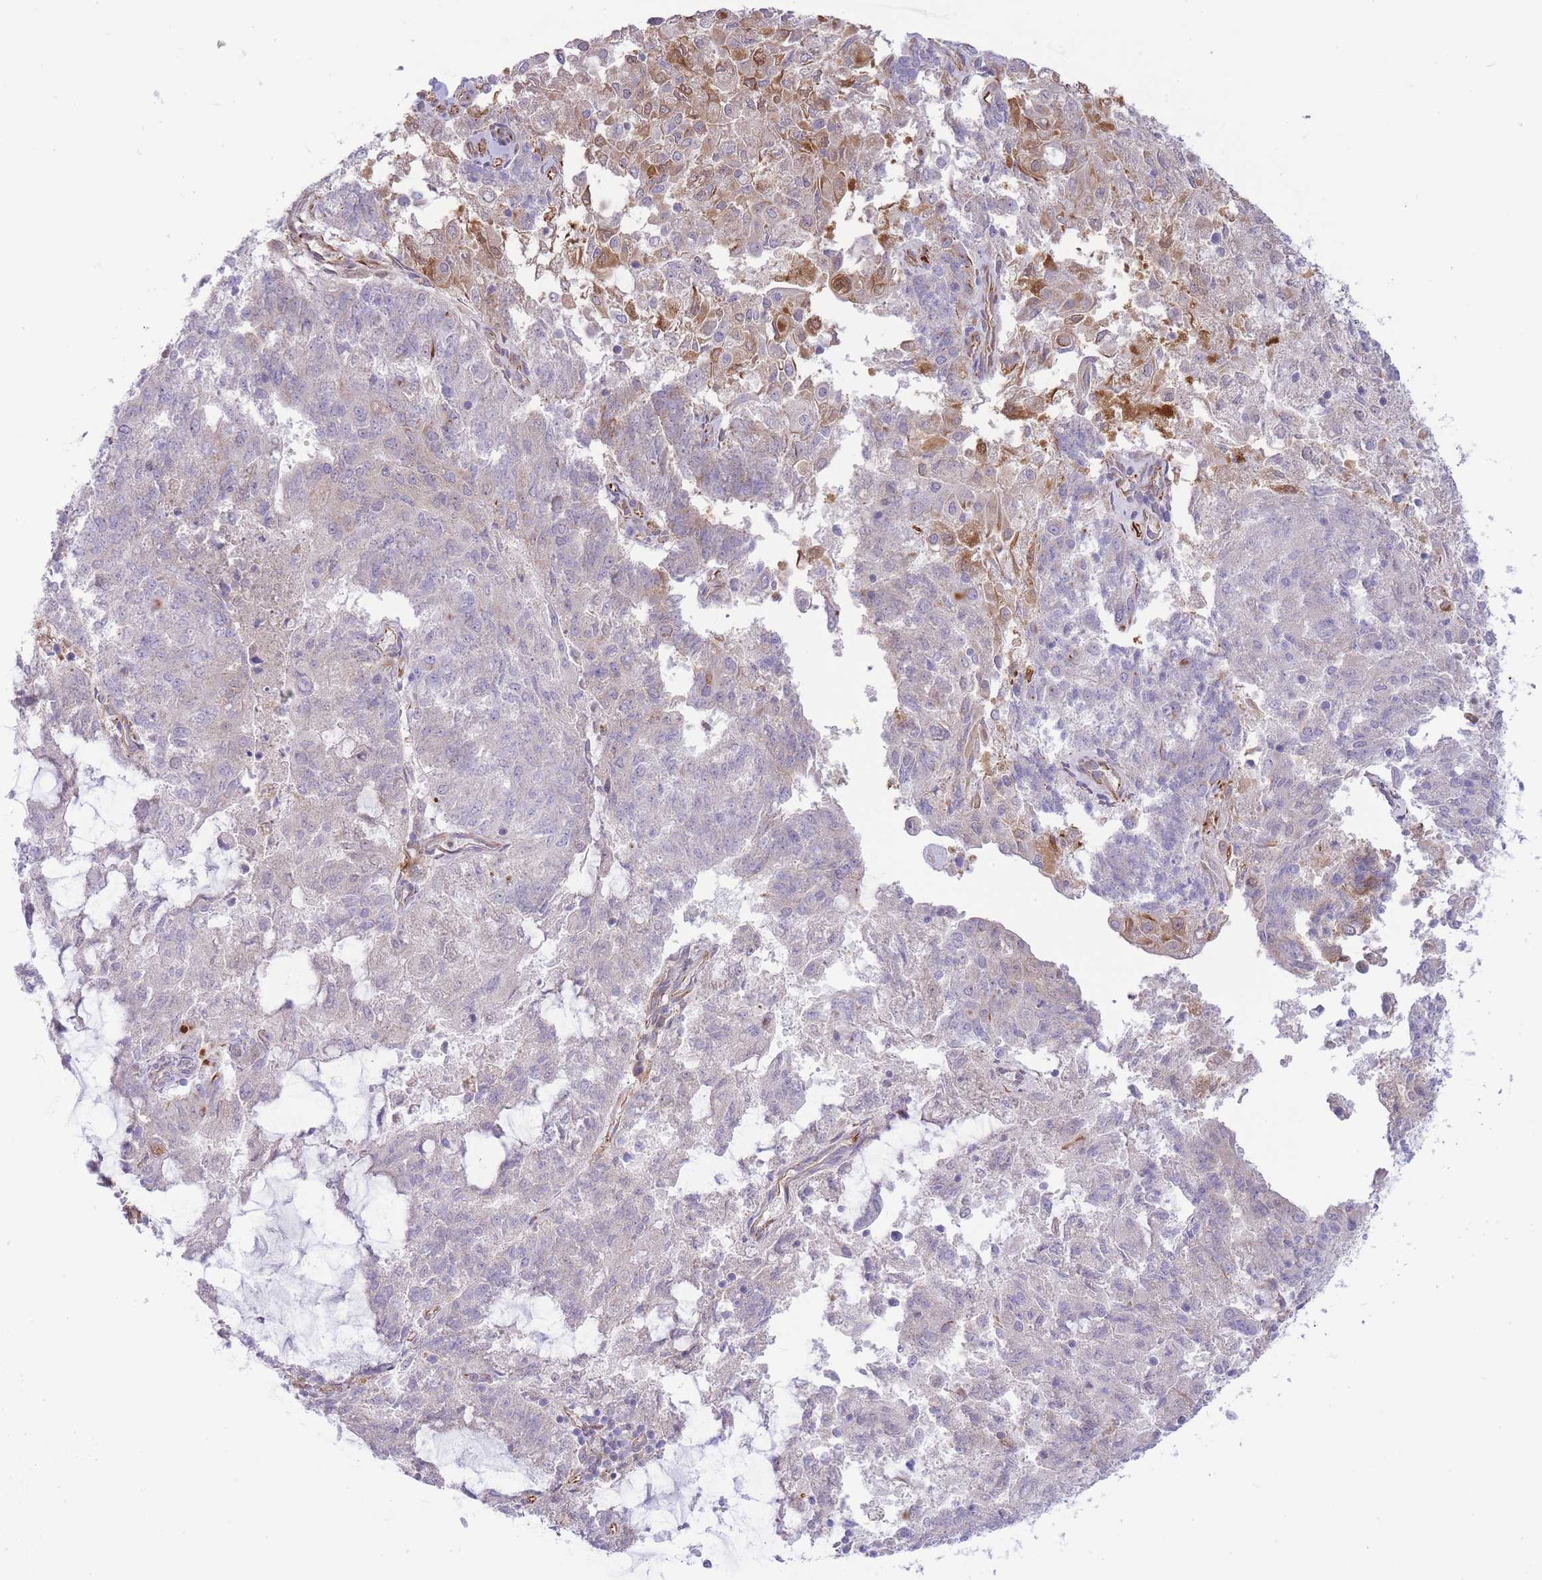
{"staining": {"intensity": "moderate", "quantity": "<25%", "location": "cytoplasmic/membranous"}, "tissue": "endometrial cancer", "cell_type": "Tumor cells", "image_type": "cancer", "snomed": [{"axis": "morphology", "description": "Adenocarcinoma, NOS"}, {"axis": "topography", "description": "Endometrium"}], "caption": "Tumor cells display moderate cytoplasmic/membranous staining in approximately <25% of cells in endometrial cancer.", "gene": "ECPAS", "patient": {"sex": "female", "age": 82}}